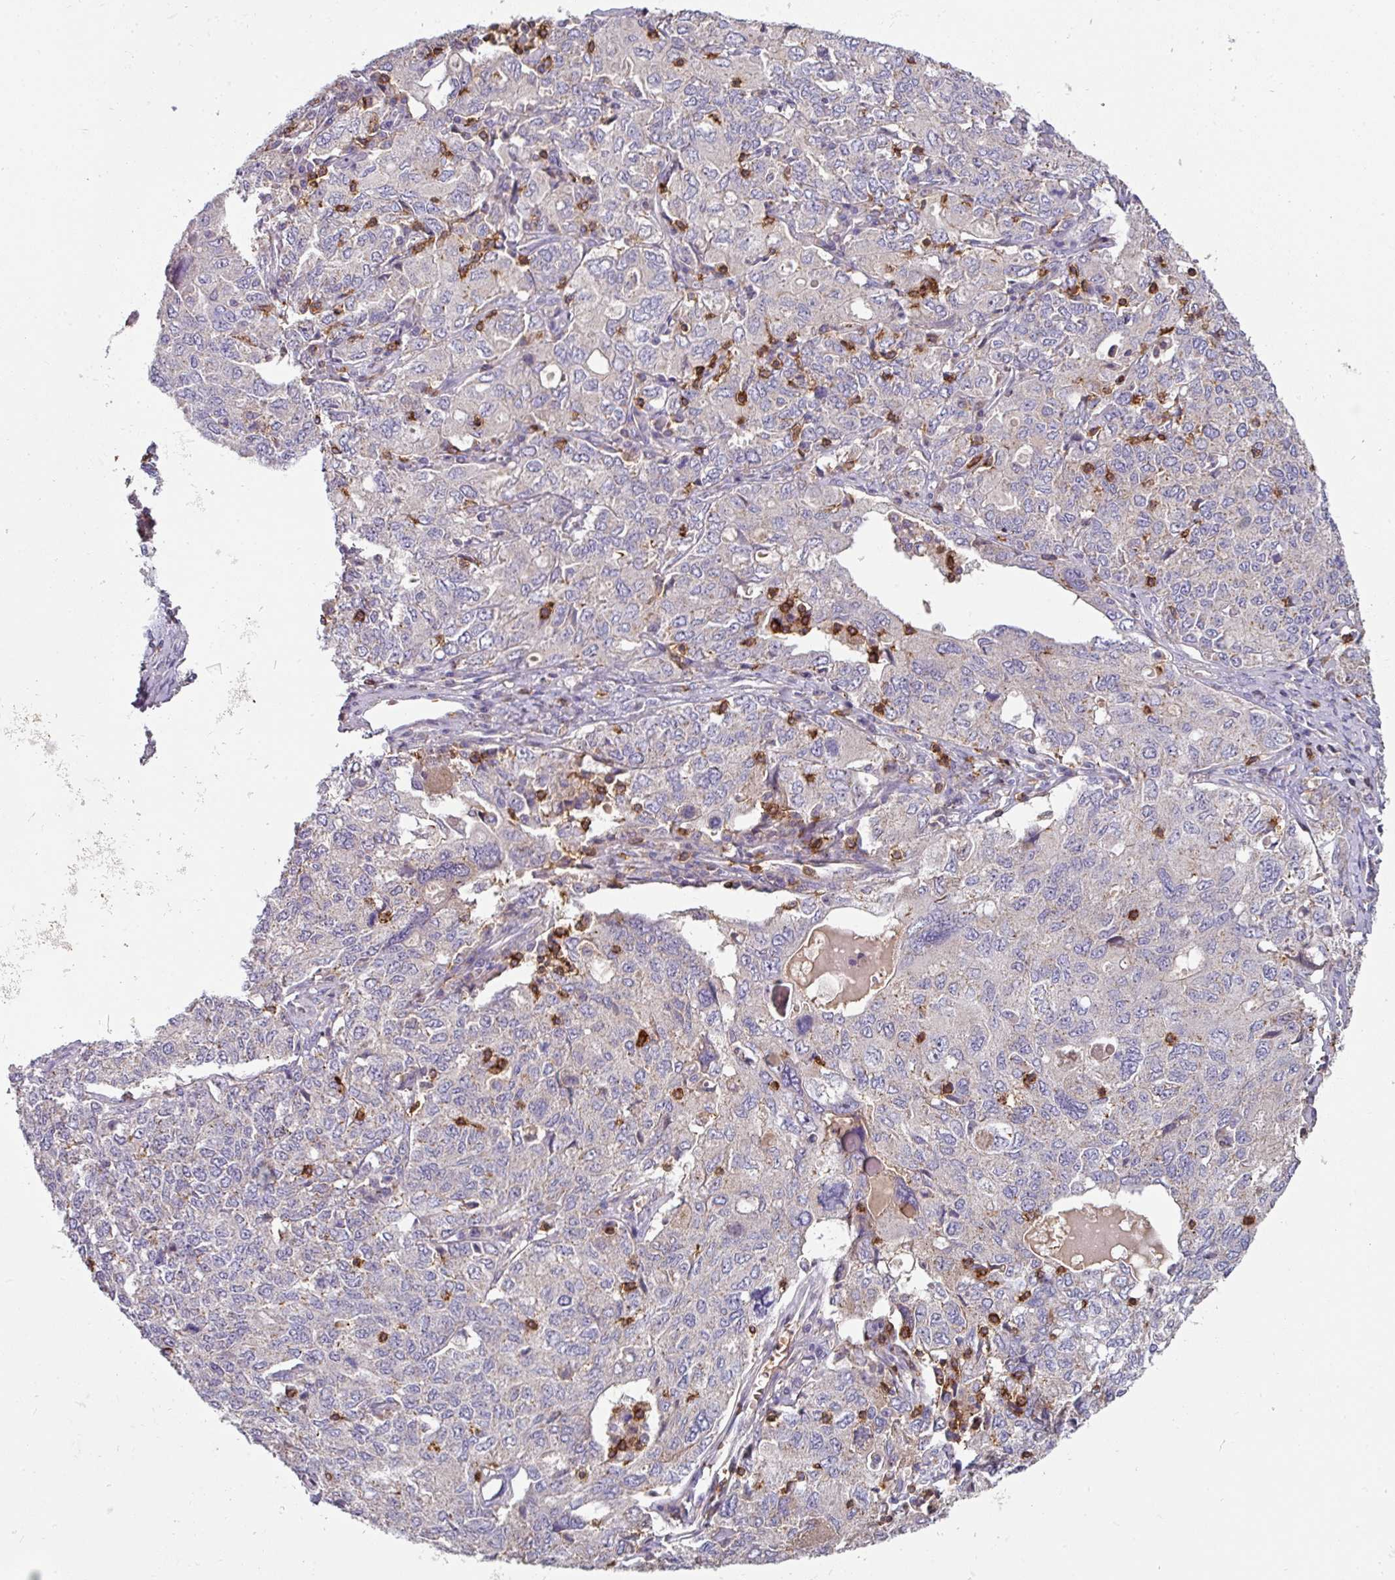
{"staining": {"intensity": "negative", "quantity": "none", "location": "none"}, "tissue": "ovarian cancer", "cell_type": "Tumor cells", "image_type": "cancer", "snomed": [{"axis": "morphology", "description": "Carcinoma, endometroid"}, {"axis": "topography", "description": "Ovary"}], "caption": "There is no significant expression in tumor cells of endometroid carcinoma (ovarian).", "gene": "CD3G", "patient": {"sex": "female", "age": 62}}